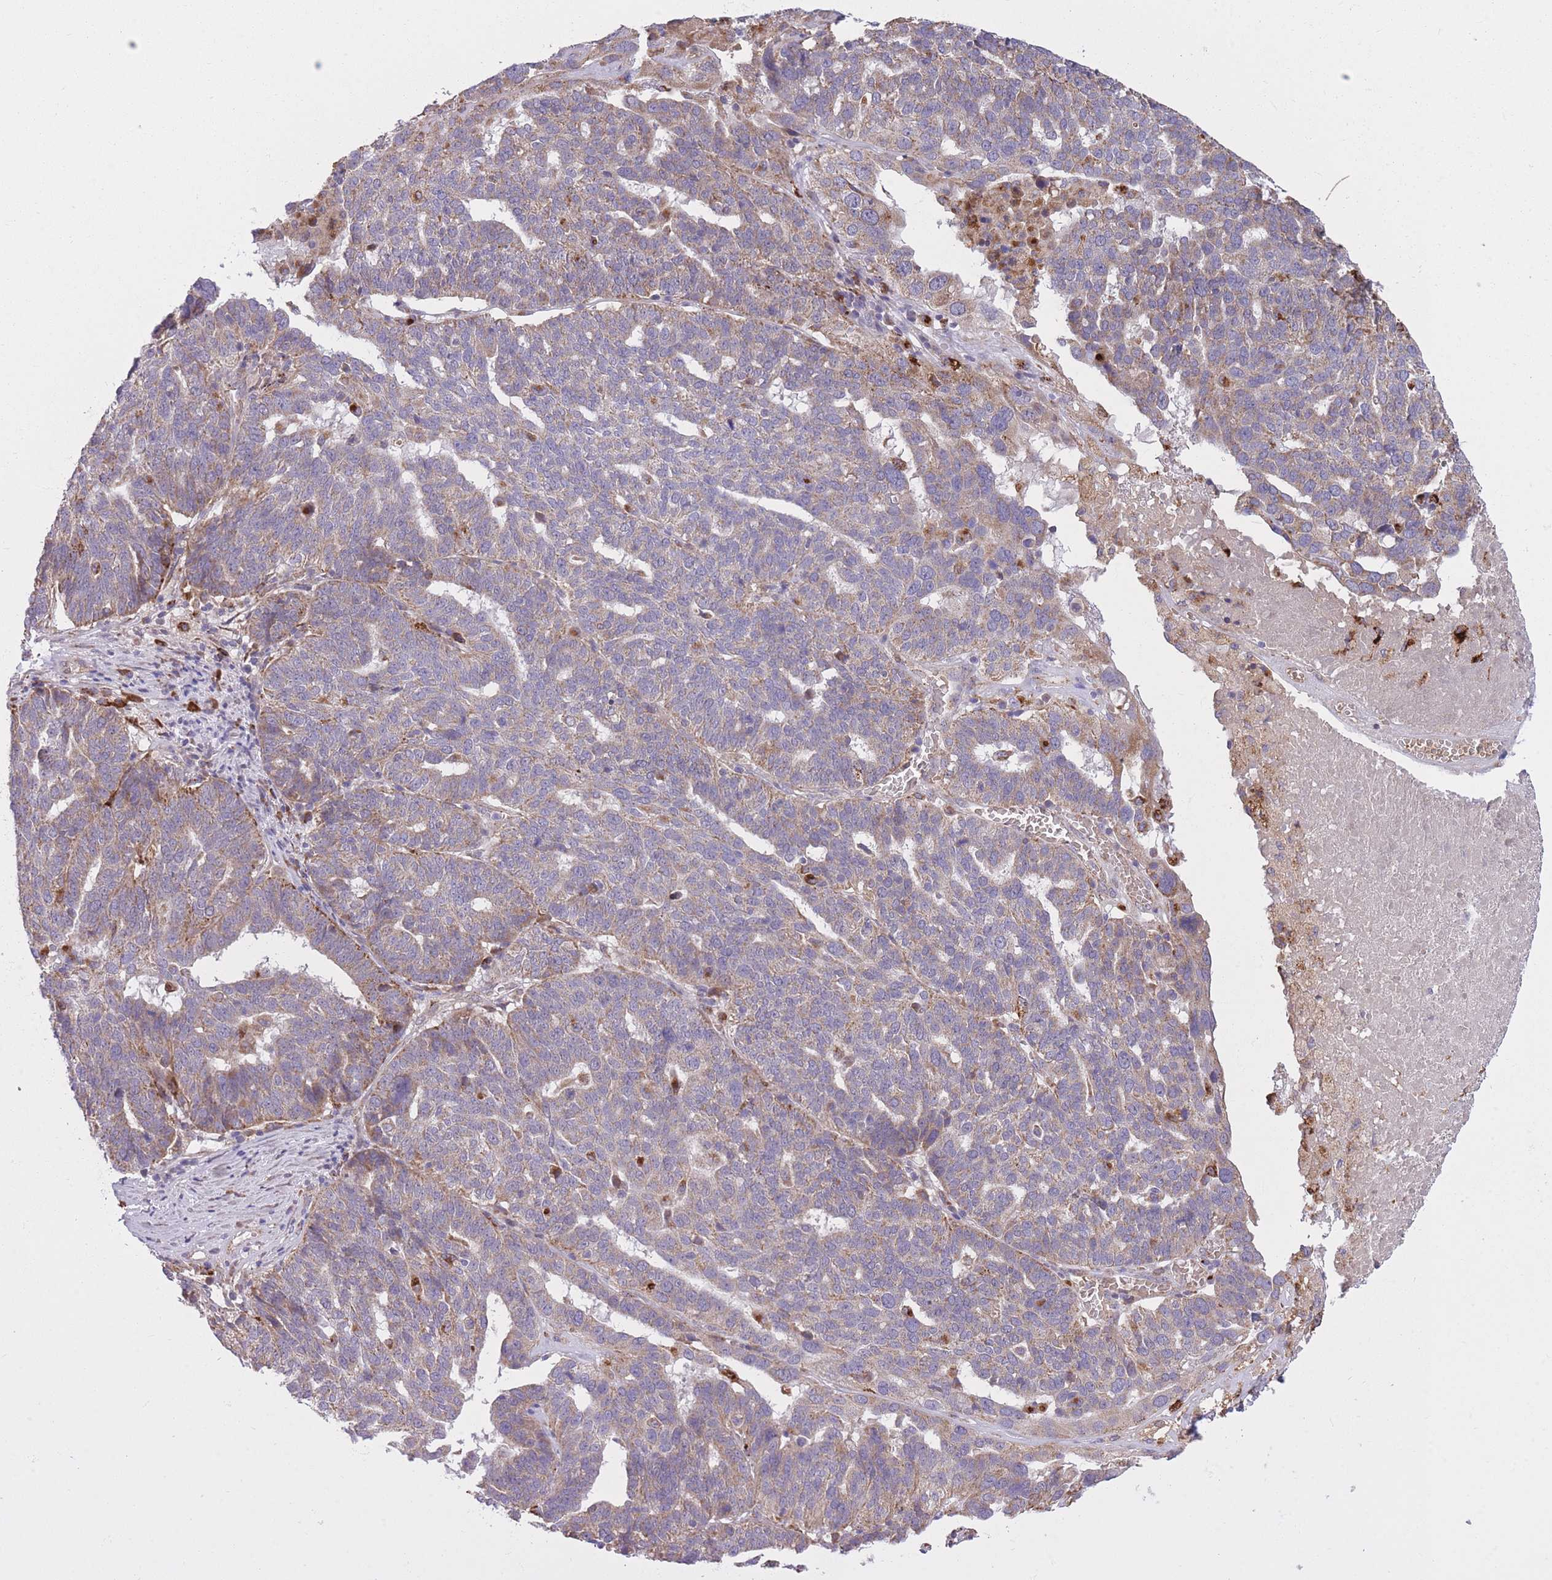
{"staining": {"intensity": "moderate", "quantity": "<25%", "location": "cytoplasmic/membranous"}, "tissue": "ovarian cancer", "cell_type": "Tumor cells", "image_type": "cancer", "snomed": [{"axis": "morphology", "description": "Cystadenocarcinoma, serous, NOS"}, {"axis": "topography", "description": "Ovary"}], "caption": "Approximately <25% of tumor cells in ovarian cancer (serous cystadenocarcinoma) show moderate cytoplasmic/membranous protein positivity as visualized by brown immunohistochemical staining.", "gene": "POLR3F", "patient": {"sex": "female", "age": 59}}